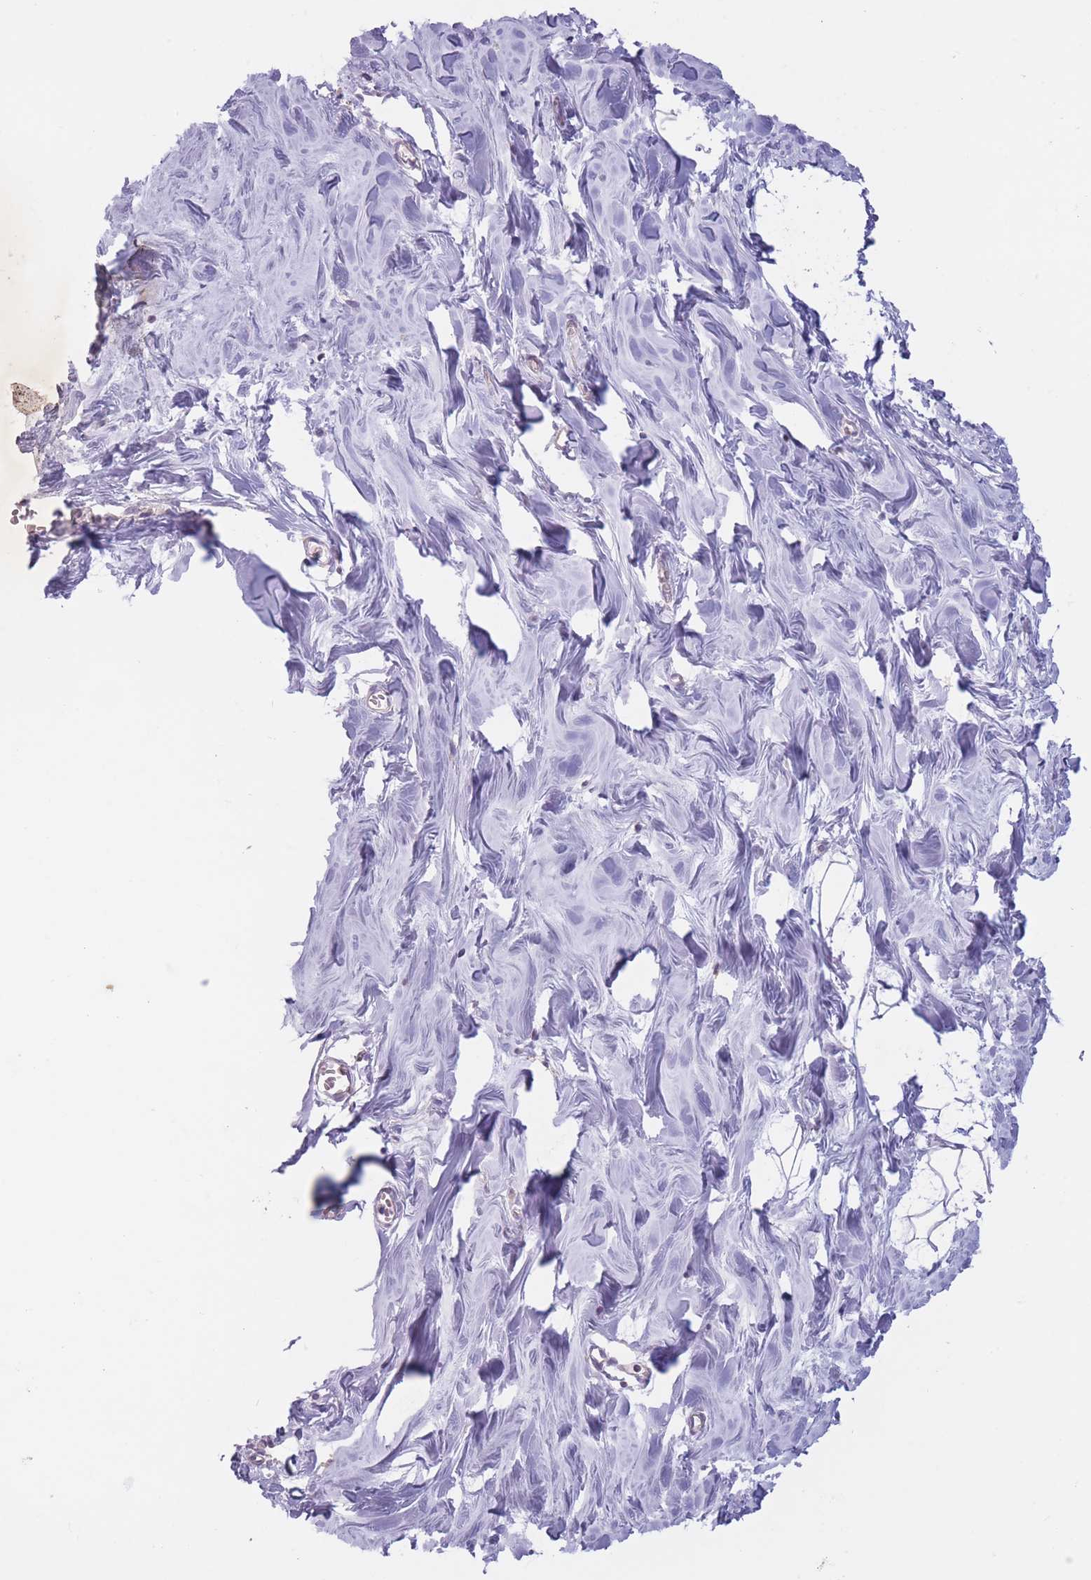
{"staining": {"intensity": "negative", "quantity": "none", "location": "none"}, "tissue": "breast", "cell_type": "Adipocytes", "image_type": "normal", "snomed": [{"axis": "morphology", "description": "Normal tissue, NOS"}, {"axis": "topography", "description": "Breast"}], "caption": "This micrograph is of benign breast stained with immunohistochemistry (IHC) to label a protein in brown with the nuclei are counter-stained blue. There is no positivity in adipocytes.", "gene": "SERPINB3", "patient": {"sex": "female", "age": 27}}